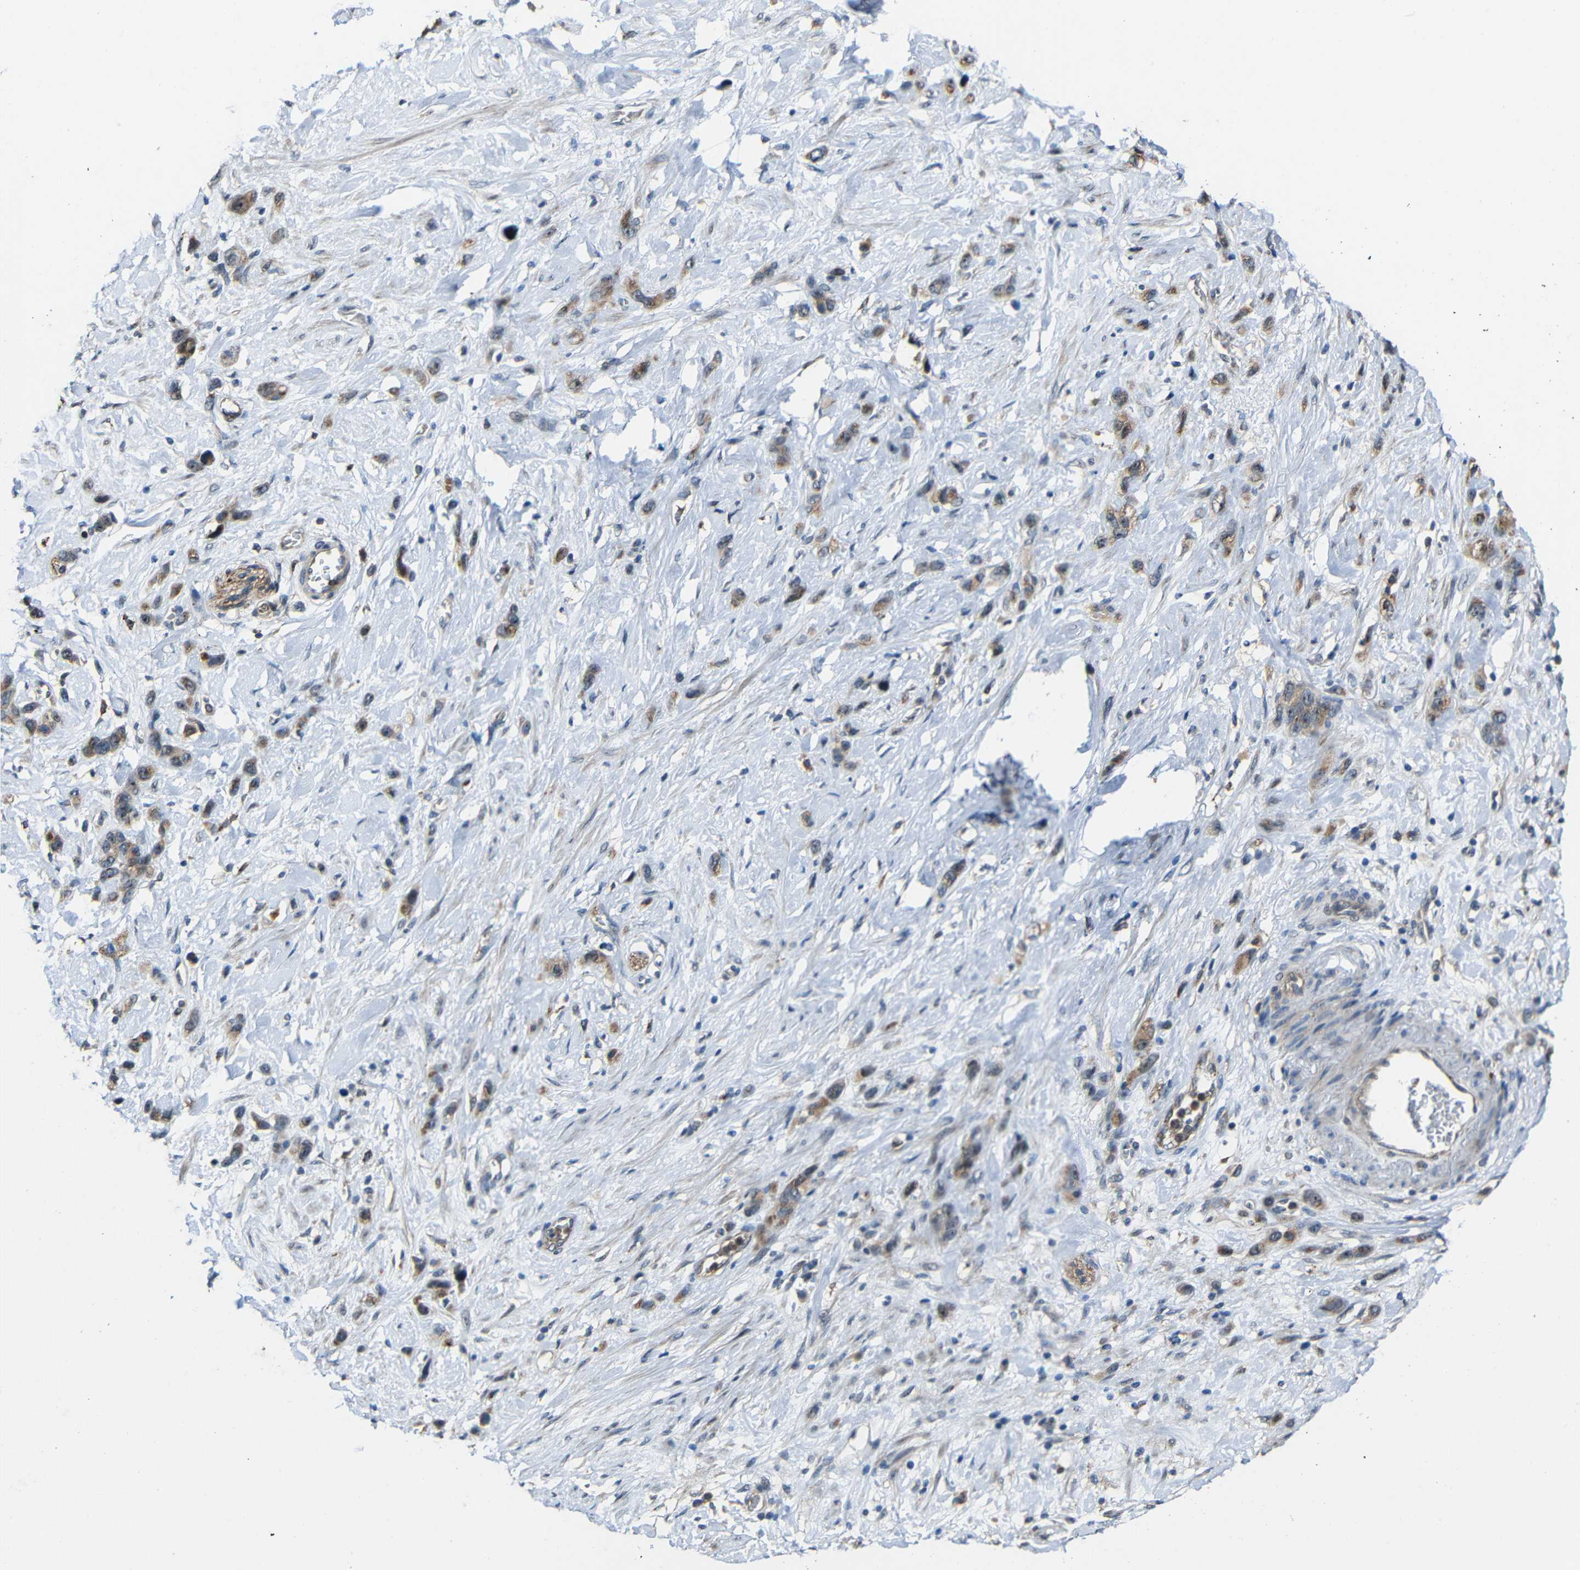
{"staining": {"intensity": "moderate", "quantity": ">75%", "location": "cytoplasmic/membranous"}, "tissue": "stomach cancer", "cell_type": "Tumor cells", "image_type": "cancer", "snomed": [{"axis": "morphology", "description": "Adenocarcinoma, NOS"}, {"axis": "morphology", "description": "Adenocarcinoma, High grade"}, {"axis": "topography", "description": "Stomach, upper"}, {"axis": "topography", "description": "Stomach, lower"}], "caption": "The histopathology image shows a brown stain indicating the presence of a protein in the cytoplasmic/membranous of tumor cells in stomach cancer (high-grade adenocarcinoma). (brown staining indicates protein expression, while blue staining denotes nuclei).", "gene": "DNAJC5", "patient": {"sex": "female", "age": 65}}